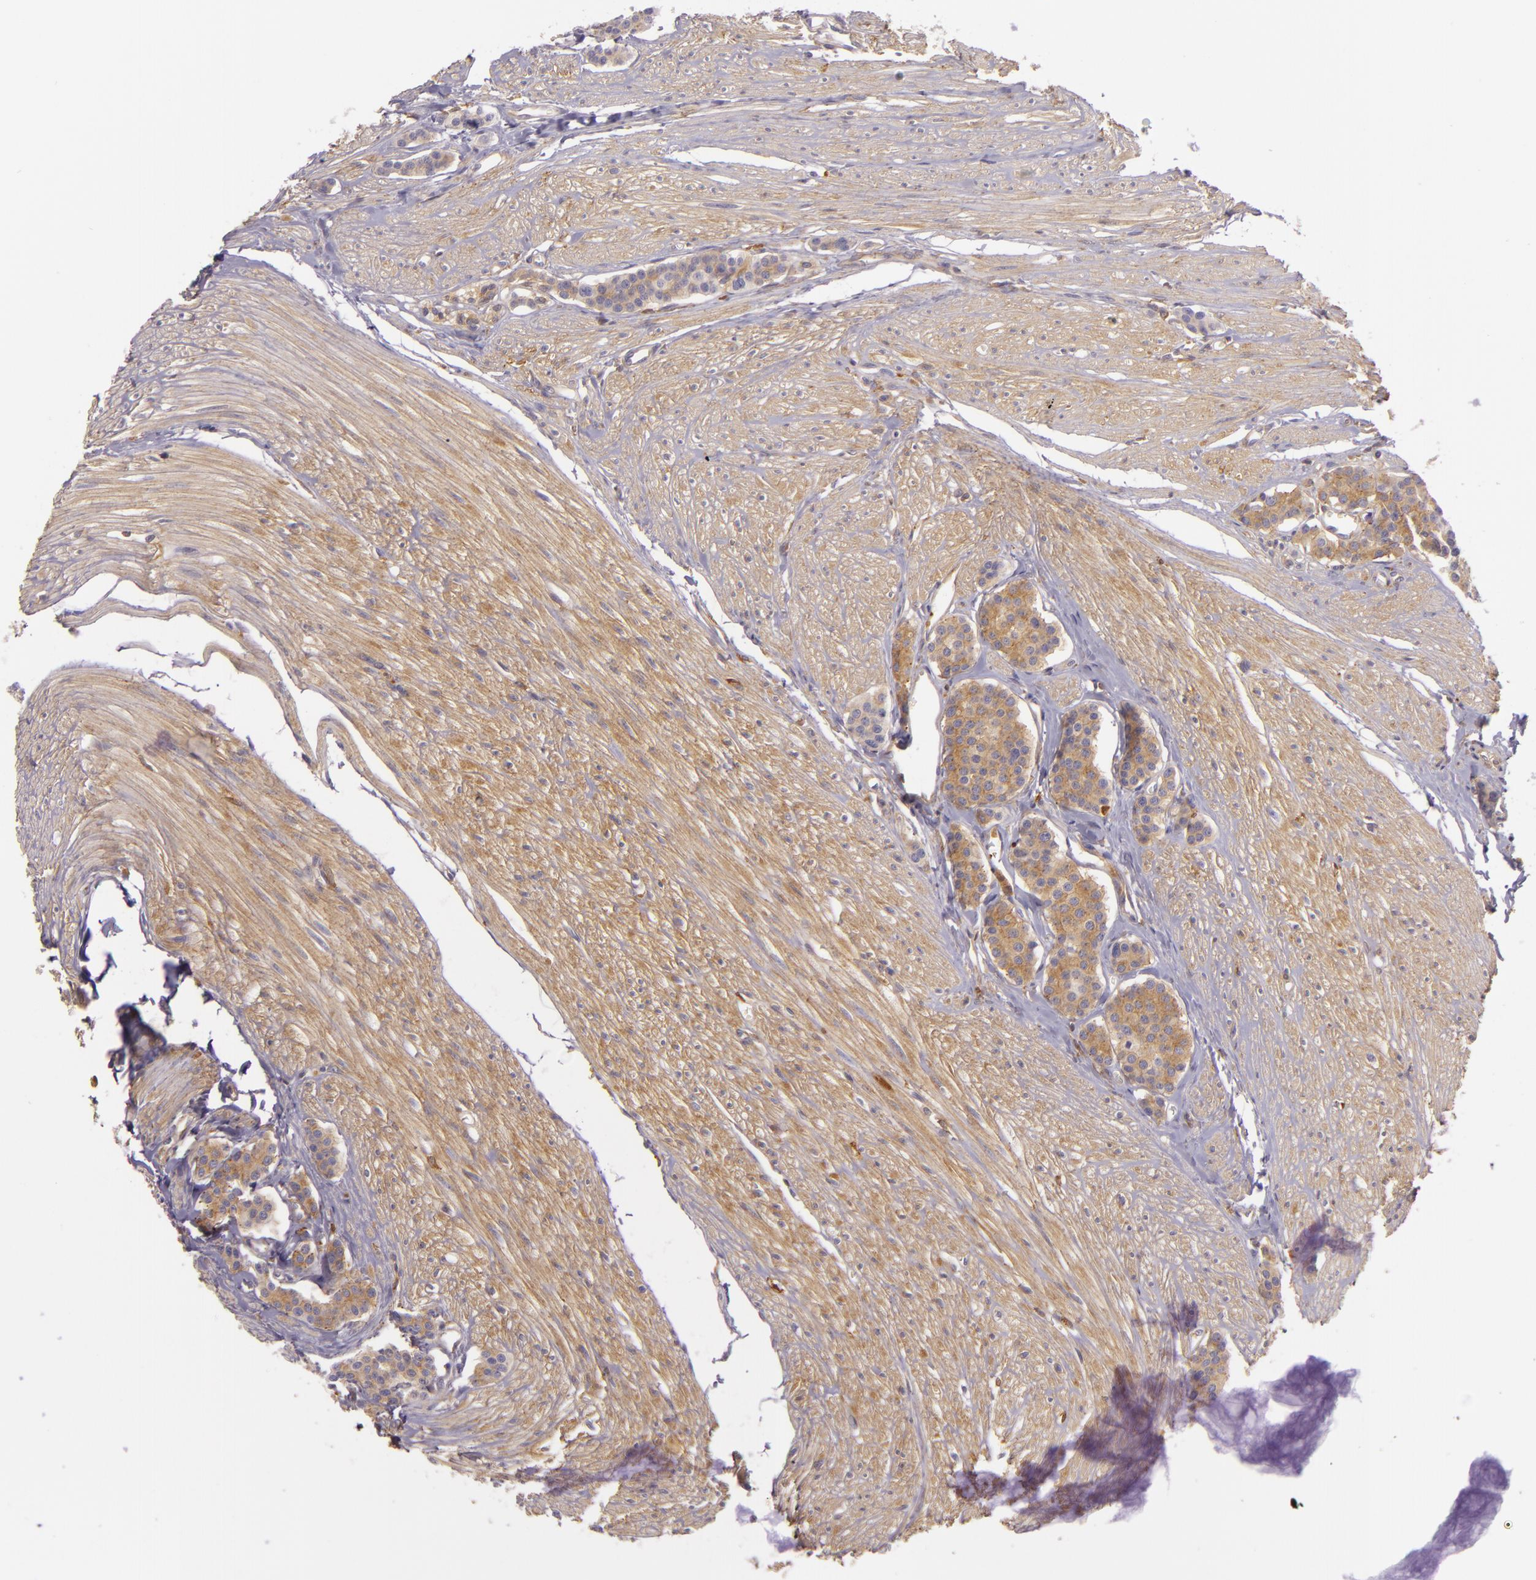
{"staining": {"intensity": "moderate", "quantity": ">75%", "location": "cytoplasmic/membranous"}, "tissue": "carcinoid", "cell_type": "Tumor cells", "image_type": "cancer", "snomed": [{"axis": "morphology", "description": "Carcinoid, malignant, NOS"}, {"axis": "topography", "description": "Small intestine"}], "caption": "Immunohistochemistry (IHC) image of neoplastic tissue: human carcinoid stained using IHC reveals medium levels of moderate protein expression localized specifically in the cytoplasmic/membranous of tumor cells, appearing as a cytoplasmic/membranous brown color.", "gene": "TLN1", "patient": {"sex": "male", "age": 60}}